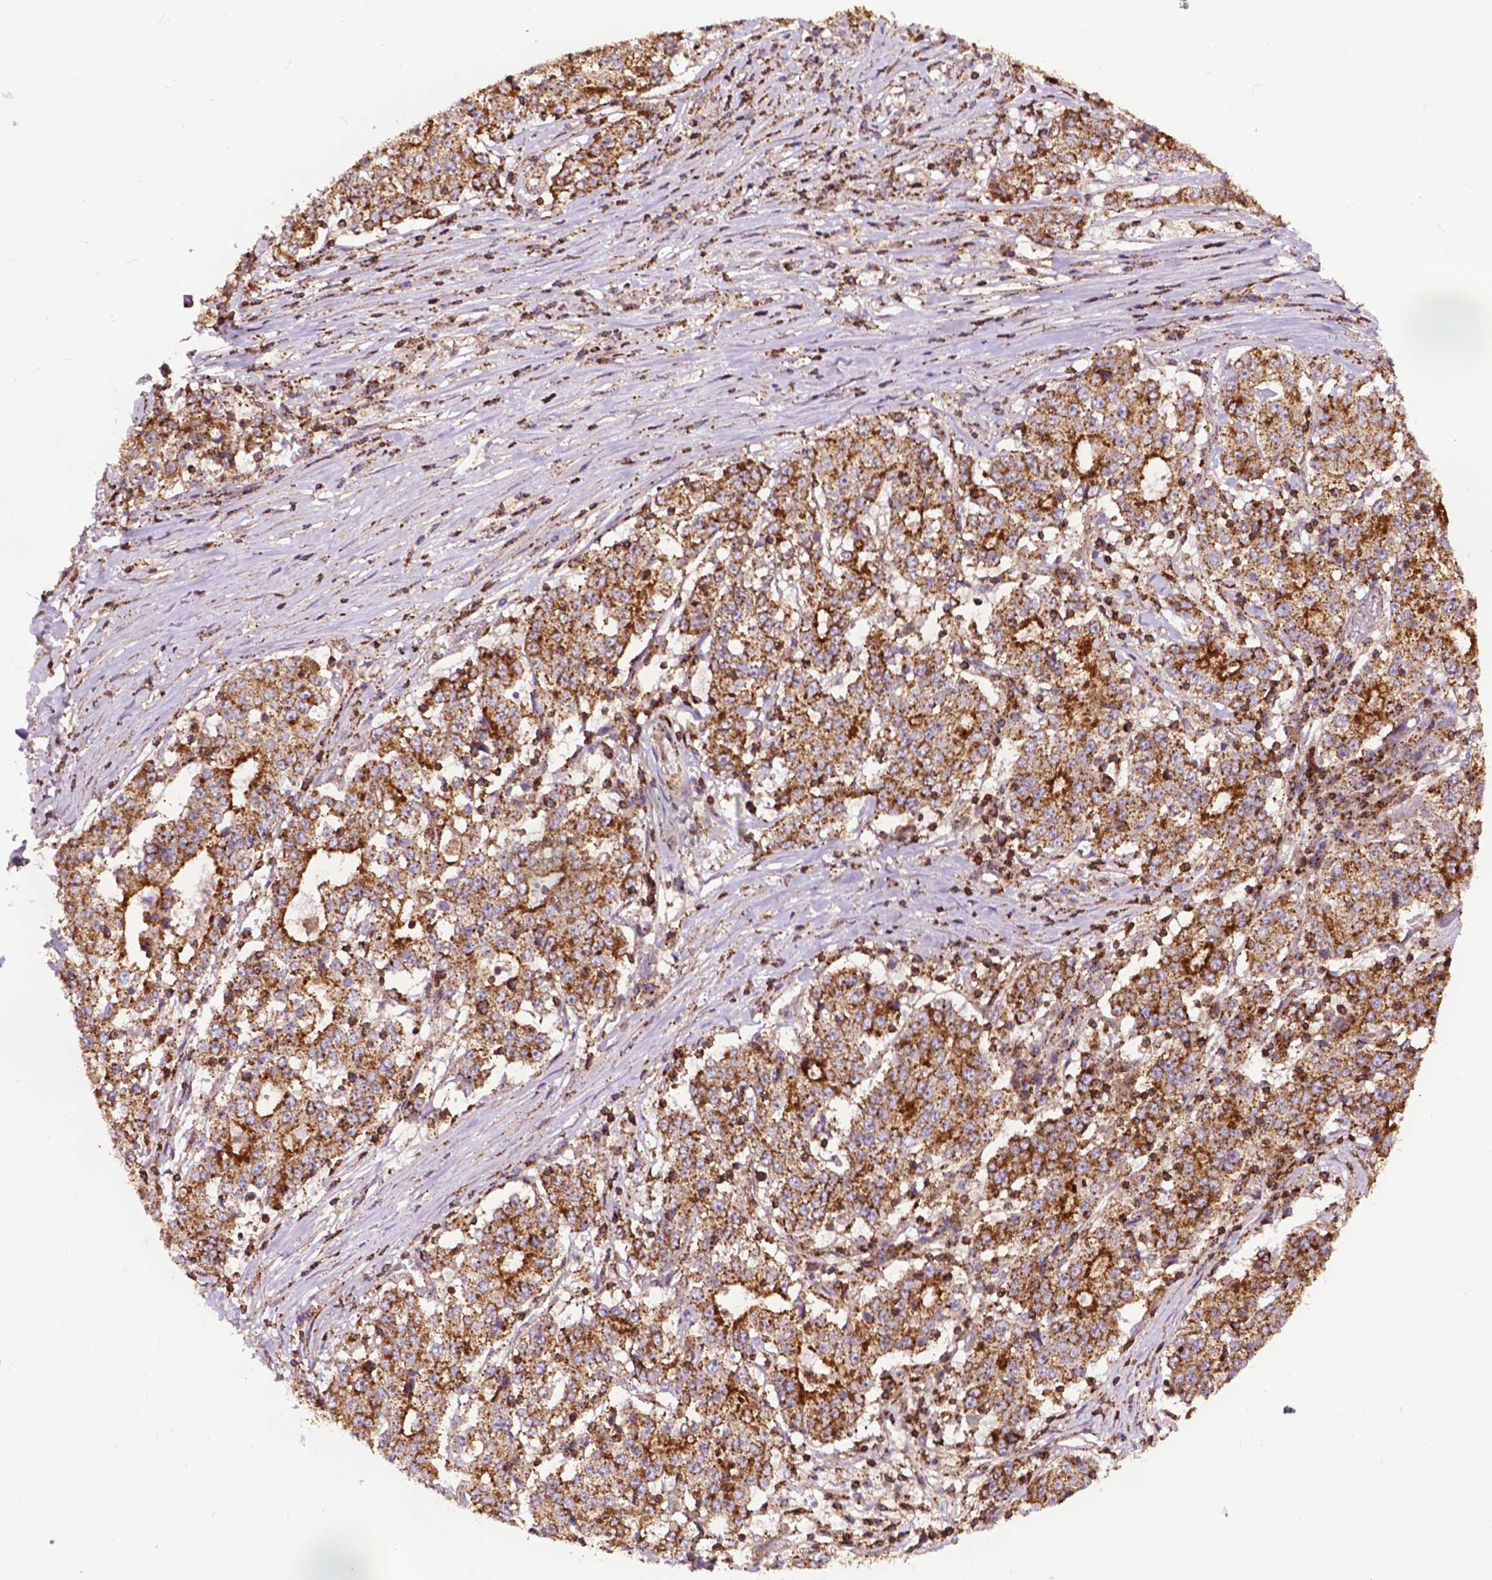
{"staining": {"intensity": "strong", "quantity": ">75%", "location": "cytoplasmic/membranous"}, "tissue": "stomach cancer", "cell_type": "Tumor cells", "image_type": "cancer", "snomed": [{"axis": "morphology", "description": "Adenocarcinoma, NOS"}, {"axis": "topography", "description": "Stomach"}], "caption": "DAB (3,3'-diaminobenzidine) immunohistochemical staining of human stomach cancer demonstrates strong cytoplasmic/membranous protein positivity in about >75% of tumor cells. (DAB (3,3'-diaminobenzidine) IHC, brown staining for protein, blue staining for nuclei).", "gene": "CHMP4A", "patient": {"sex": "male", "age": 59}}